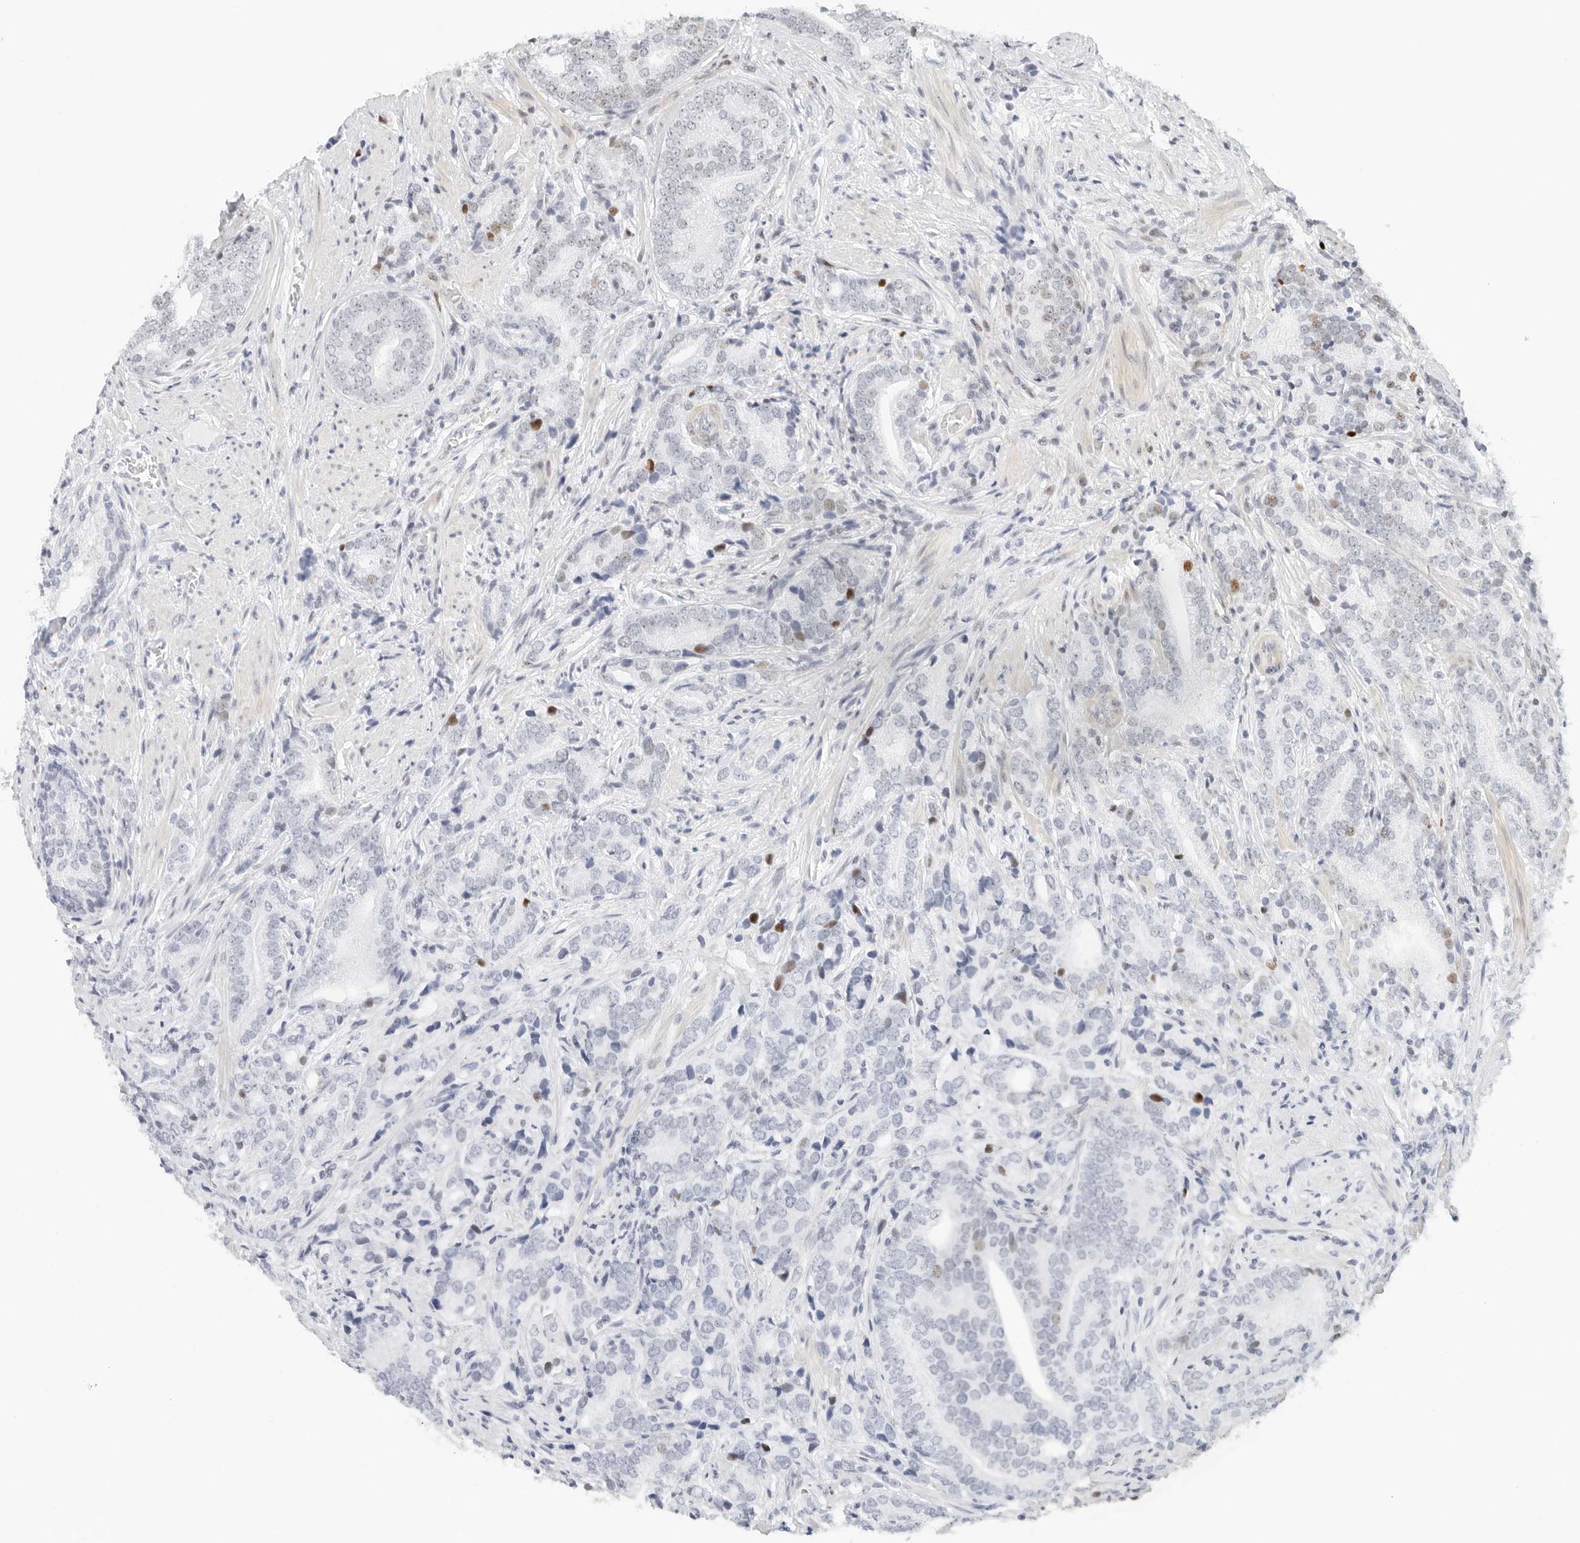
{"staining": {"intensity": "negative", "quantity": "none", "location": "none"}, "tissue": "prostate cancer", "cell_type": "Tumor cells", "image_type": "cancer", "snomed": [{"axis": "morphology", "description": "Adenocarcinoma, High grade"}, {"axis": "topography", "description": "Prostate"}], "caption": "Tumor cells show no significant positivity in high-grade adenocarcinoma (prostate).", "gene": "NTMT2", "patient": {"sex": "male", "age": 57}}